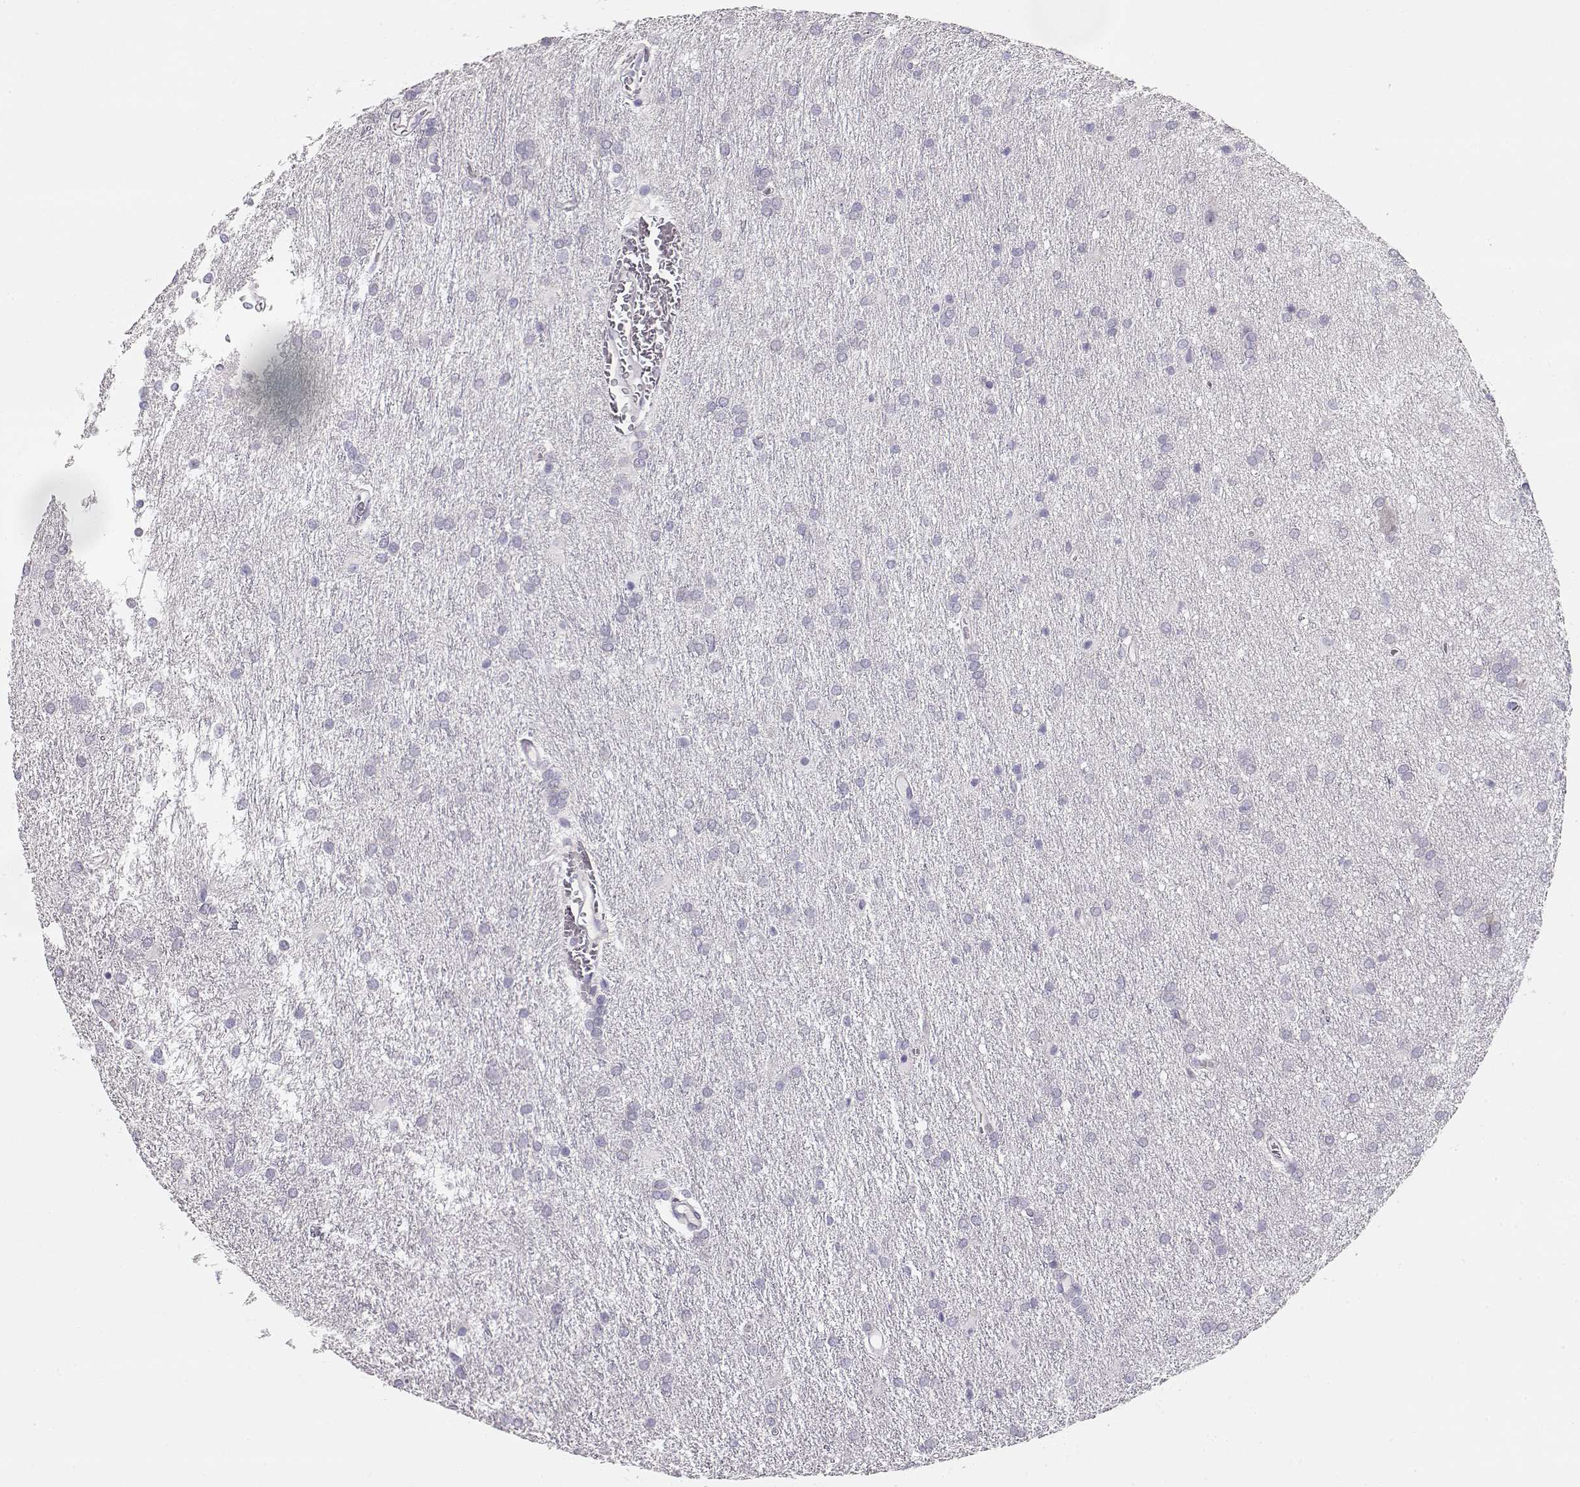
{"staining": {"intensity": "negative", "quantity": "none", "location": "none"}, "tissue": "glioma", "cell_type": "Tumor cells", "image_type": "cancer", "snomed": [{"axis": "morphology", "description": "Glioma, malignant, Low grade"}, {"axis": "topography", "description": "Brain"}], "caption": "Tumor cells show no significant protein positivity in malignant glioma (low-grade). (DAB (3,3'-diaminobenzidine) immunohistochemistry (IHC) with hematoxylin counter stain).", "gene": "GLIPR1L2", "patient": {"sex": "female", "age": 32}}